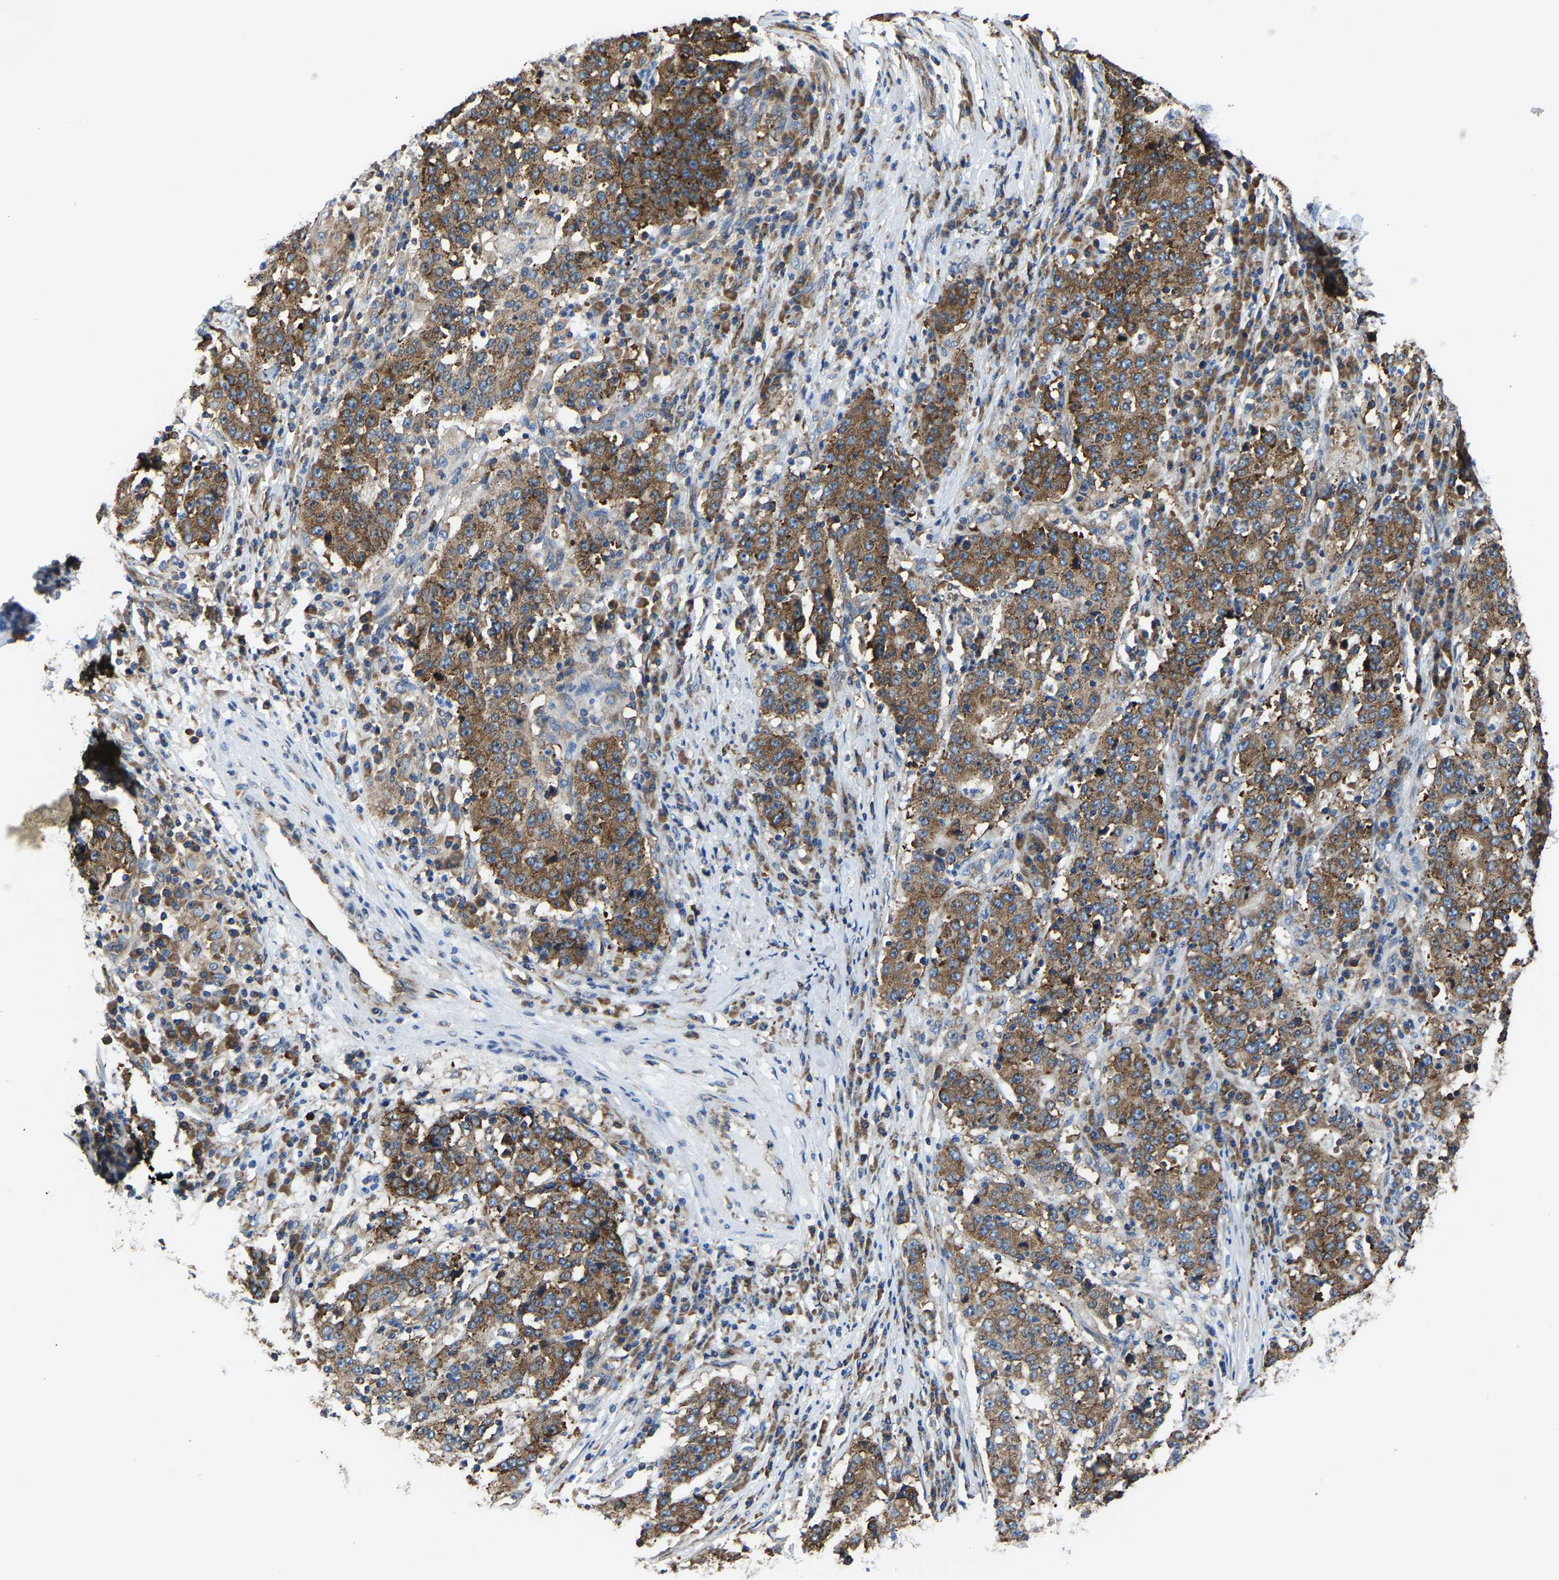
{"staining": {"intensity": "strong", "quantity": ">75%", "location": "cytoplasmic/membranous"}, "tissue": "stomach cancer", "cell_type": "Tumor cells", "image_type": "cancer", "snomed": [{"axis": "morphology", "description": "Adenocarcinoma, NOS"}, {"axis": "topography", "description": "Stomach"}], "caption": "DAB immunohistochemical staining of stomach adenocarcinoma demonstrates strong cytoplasmic/membranous protein expression in about >75% of tumor cells. (brown staining indicates protein expression, while blue staining denotes nuclei).", "gene": "G3BP2", "patient": {"sex": "male", "age": 59}}